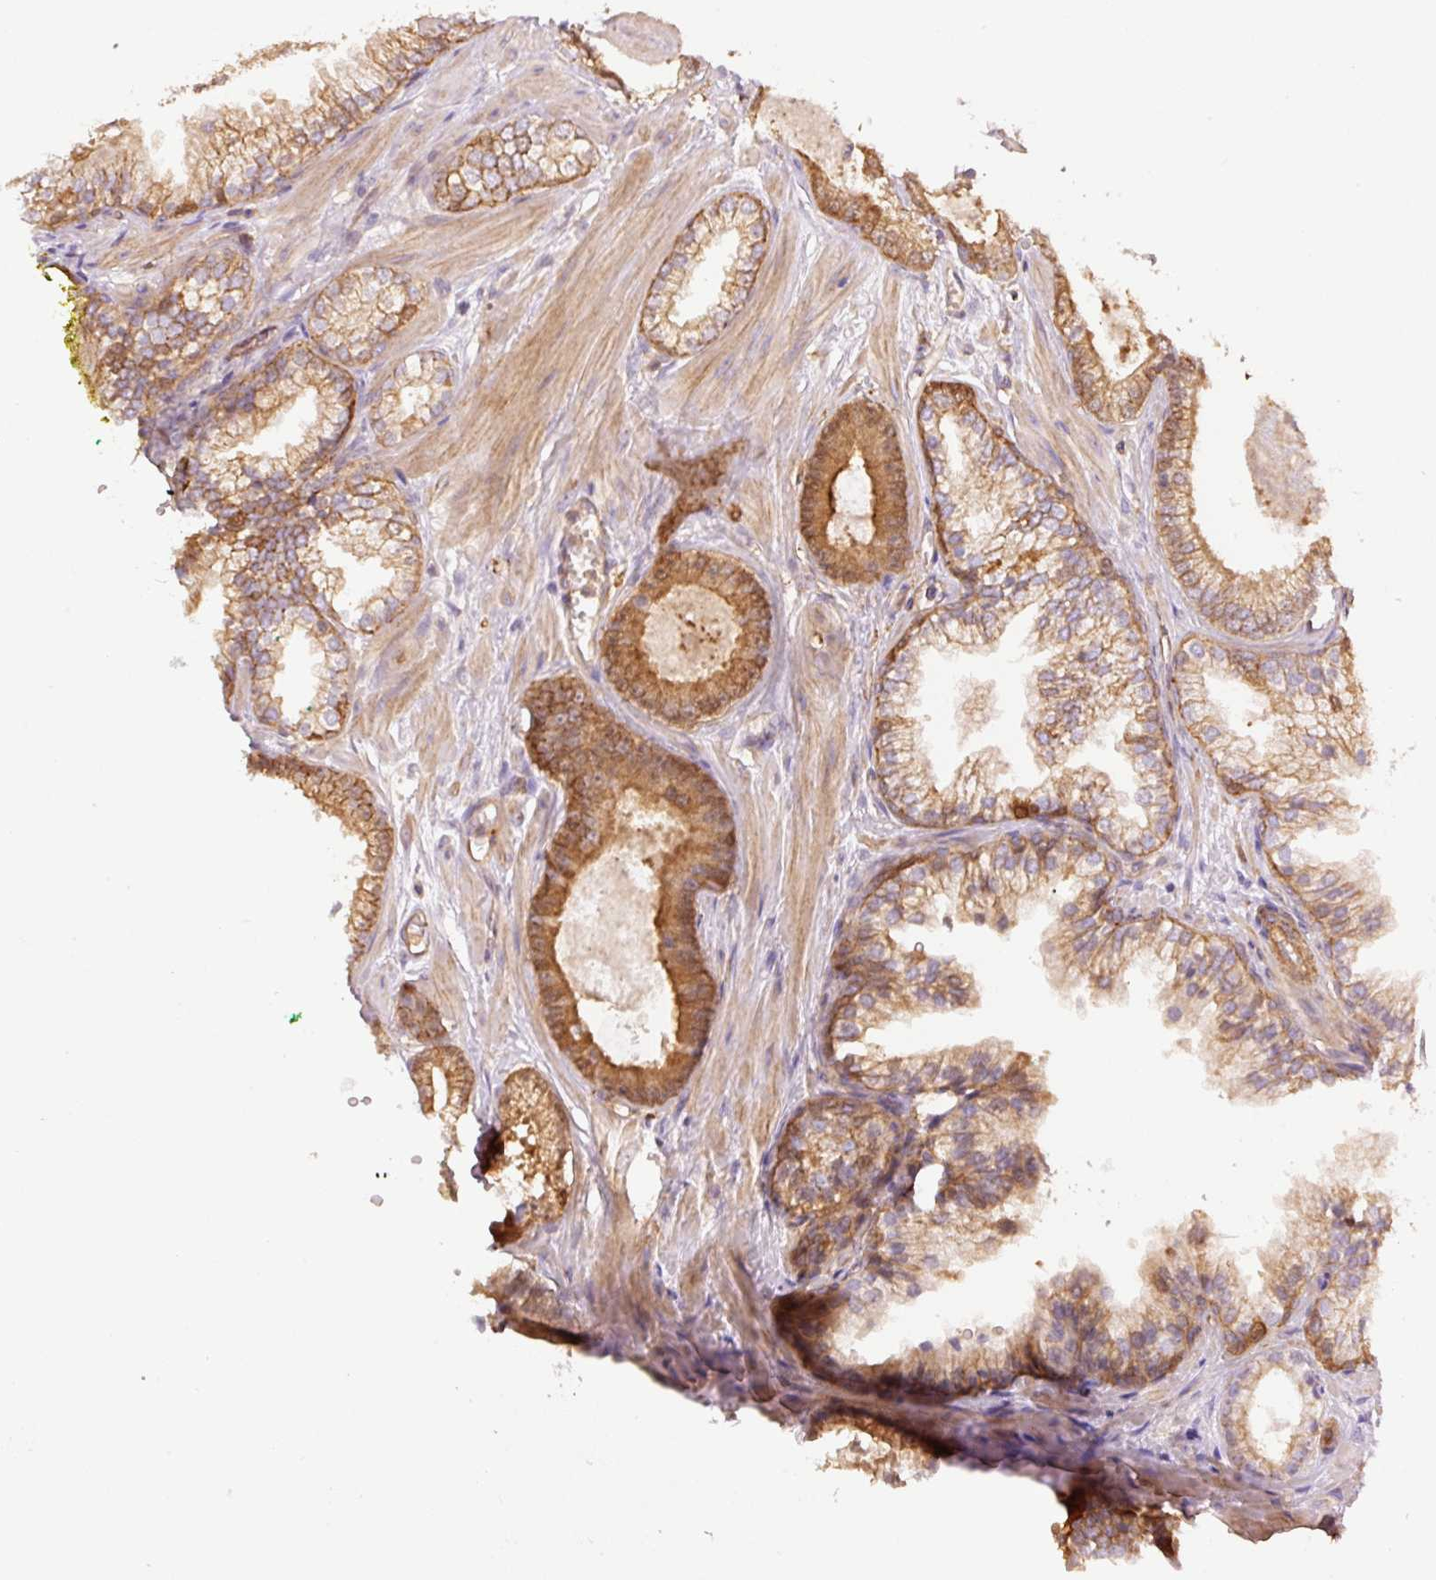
{"staining": {"intensity": "moderate", "quantity": ">75%", "location": "cytoplasmic/membranous"}, "tissue": "prostate cancer", "cell_type": "Tumor cells", "image_type": "cancer", "snomed": [{"axis": "morphology", "description": "Adenocarcinoma, Low grade"}, {"axis": "topography", "description": "Prostate"}], "caption": "Brown immunohistochemical staining in human prostate cancer (adenocarcinoma (low-grade)) reveals moderate cytoplasmic/membranous expression in about >75% of tumor cells.", "gene": "PPP1R1B", "patient": {"sex": "male", "age": 60}}